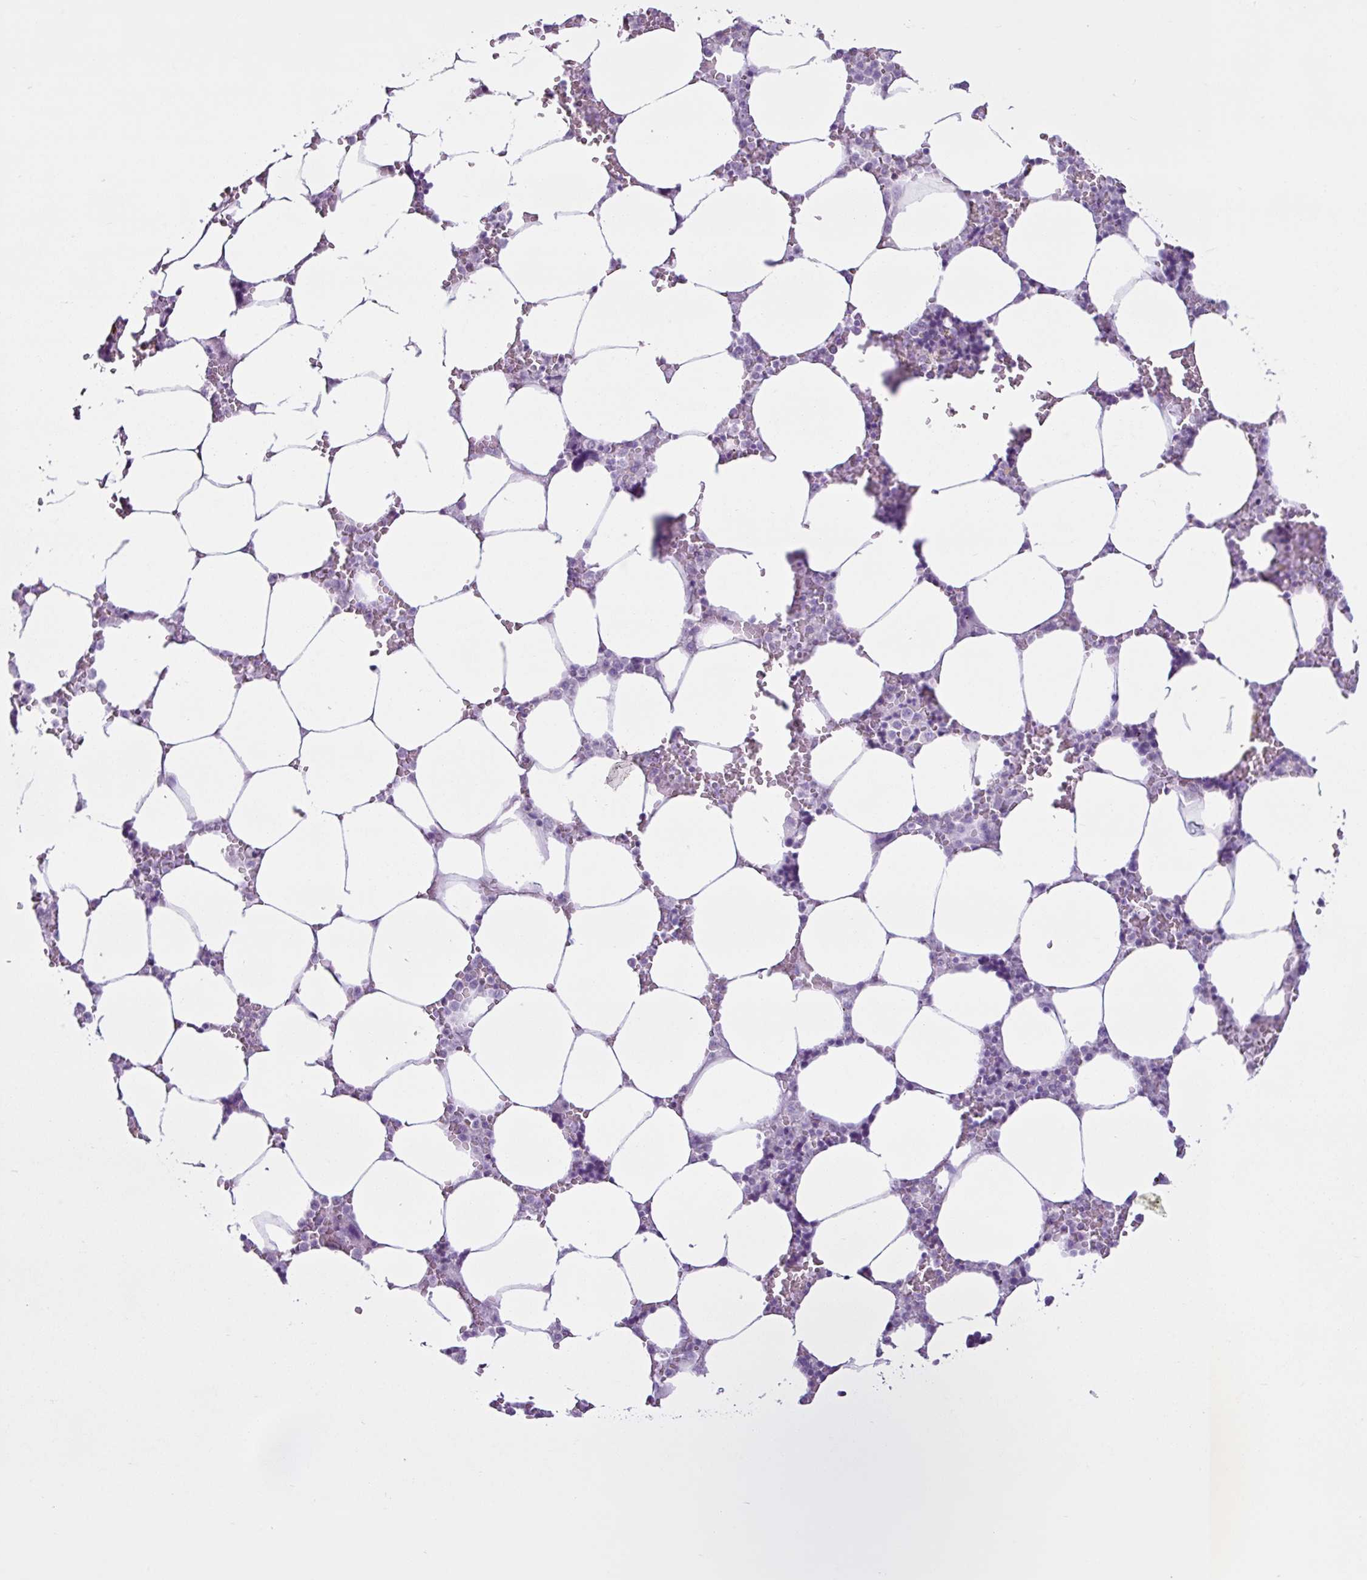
{"staining": {"intensity": "negative", "quantity": "none", "location": "none"}, "tissue": "bone marrow", "cell_type": "Hematopoietic cells", "image_type": "normal", "snomed": [{"axis": "morphology", "description": "Normal tissue, NOS"}, {"axis": "topography", "description": "Bone marrow"}], "caption": "Immunohistochemistry photomicrograph of normal bone marrow: human bone marrow stained with DAB reveals no significant protein positivity in hematopoietic cells.", "gene": "PGR", "patient": {"sex": "male", "age": 64}}